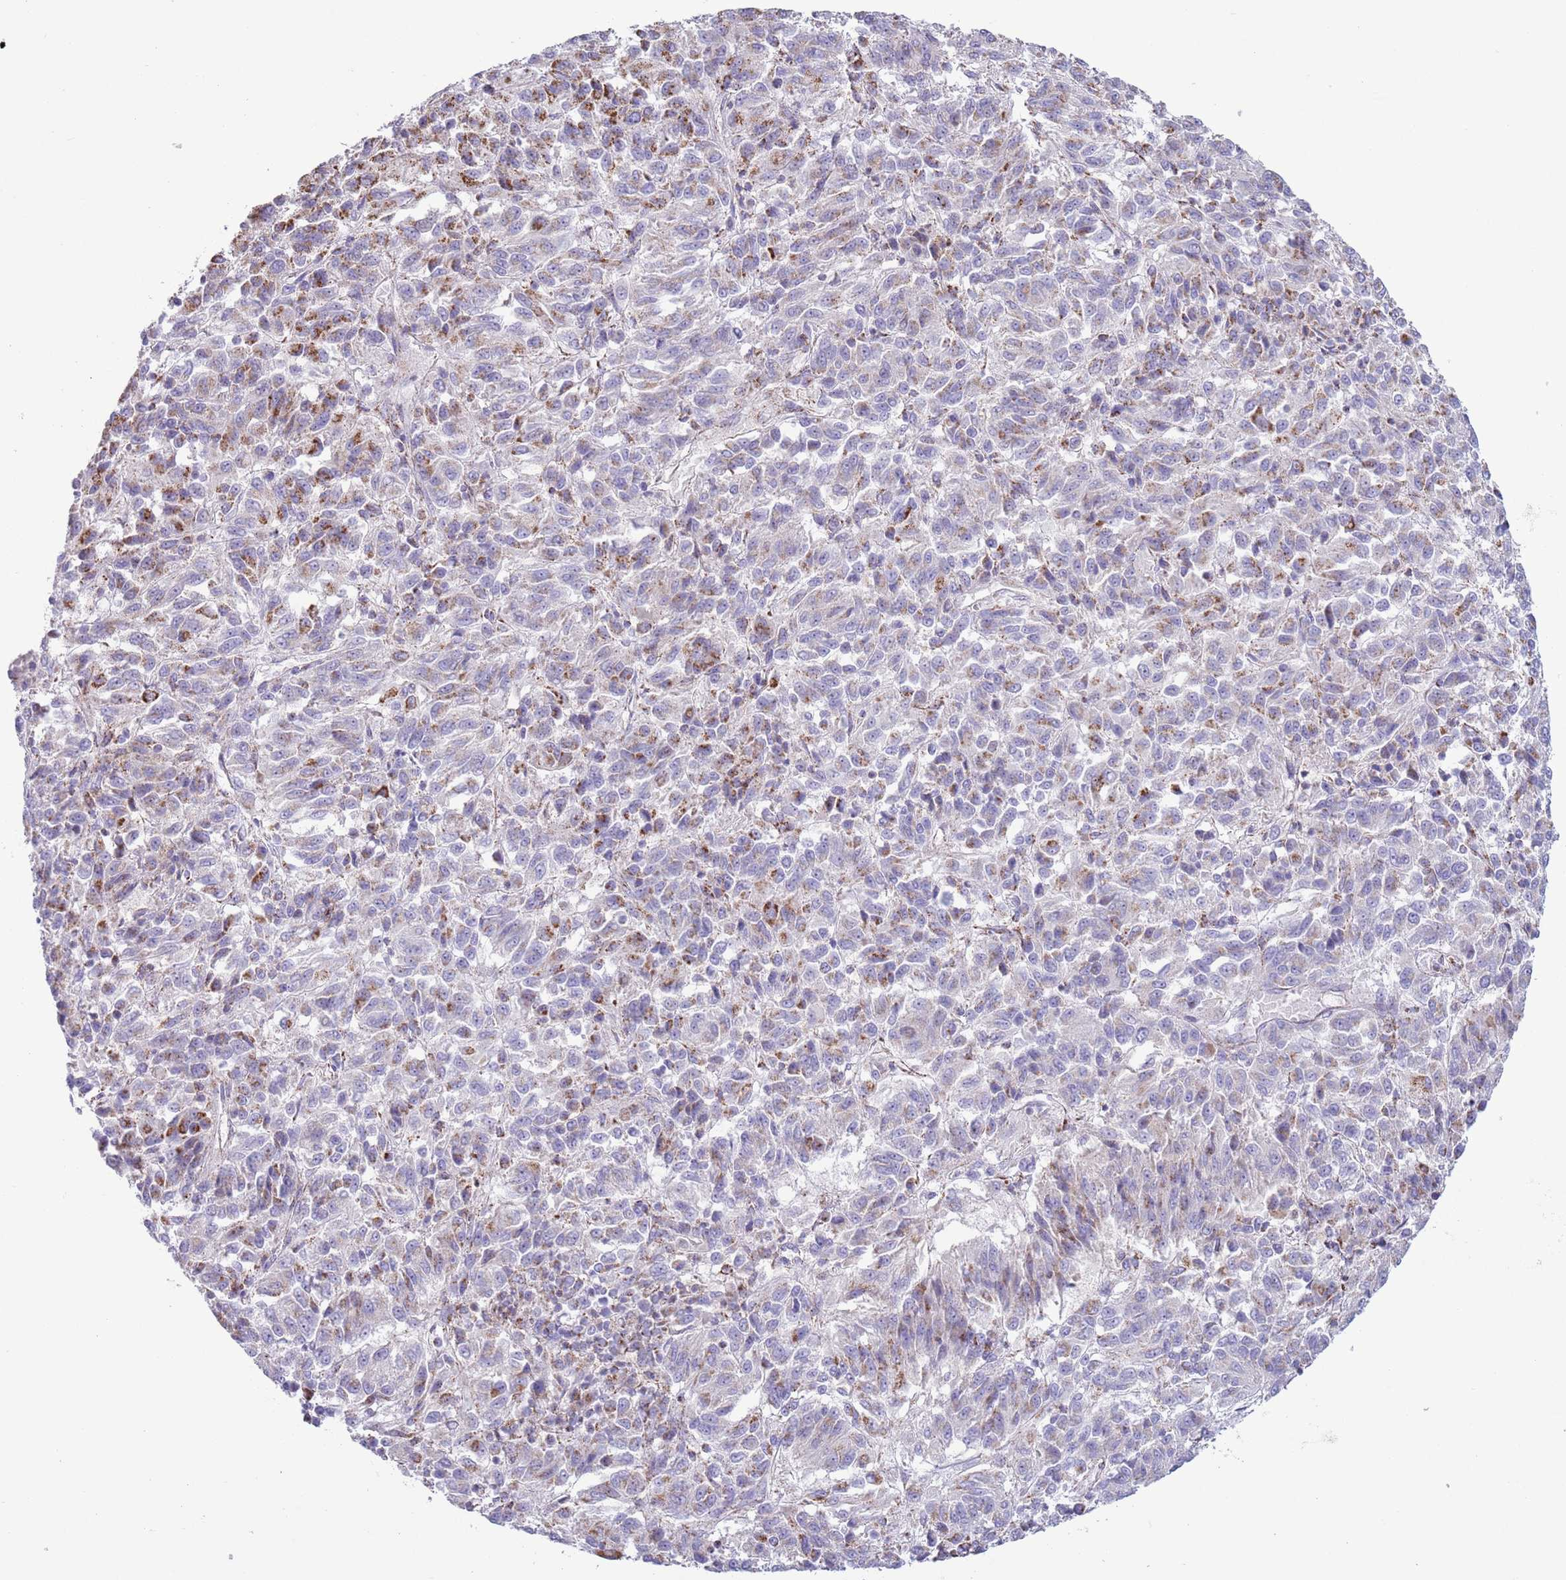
{"staining": {"intensity": "moderate", "quantity": "<25%", "location": "cytoplasmic/membranous"}, "tissue": "melanoma", "cell_type": "Tumor cells", "image_type": "cancer", "snomed": [{"axis": "morphology", "description": "Malignant melanoma, Metastatic site"}, {"axis": "topography", "description": "Lung"}], "caption": "The immunohistochemical stain labels moderate cytoplasmic/membranous positivity in tumor cells of melanoma tissue. (DAB (3,3'-diaminobenzidine) IHC, brown staining for protein, blue staining for nuclei).", "gene": "ATP6V1B1", "patient": {"sex": "male", "age": 64}}